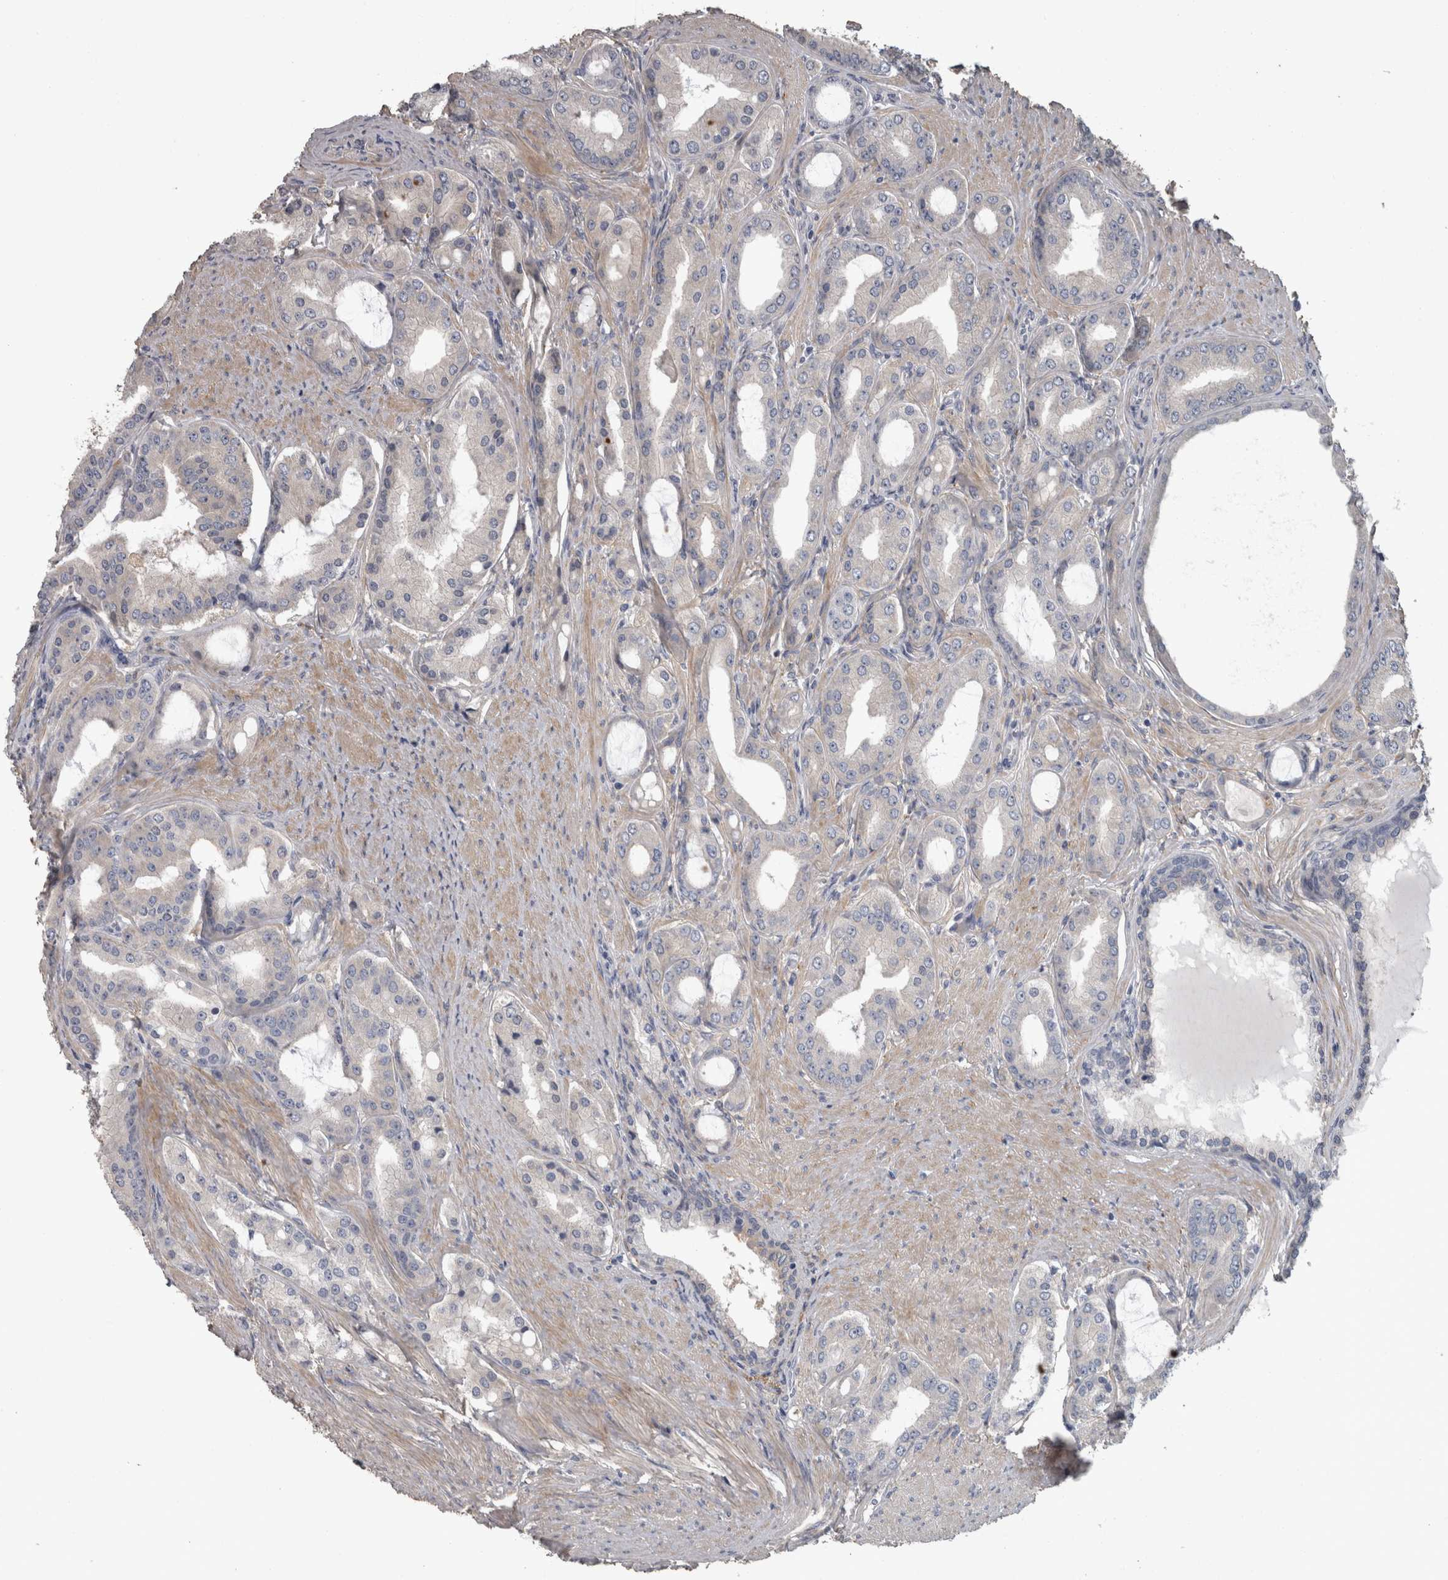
{"staining": {"intensity": "negative", "quantity": "none", "location": "none"}, "tissue": "prostate cancer", "cell_type": "Tumor cells", "image_type": "cancer", "snomed": [{"axis": "morphology", "description": "Adenocarcinoma, High grade"}, {"axis": "topography", "description": "Prostate"}], "caption": "The micrograph exhibits no staining of tumor cells in prostate cancer (adenocarcinoma (high-grade)). (DAB immunohistochemistry with hematoxylin counter stain).", "gene": "EFEMP2", "patient": {"sex": "male", "age": 60}}